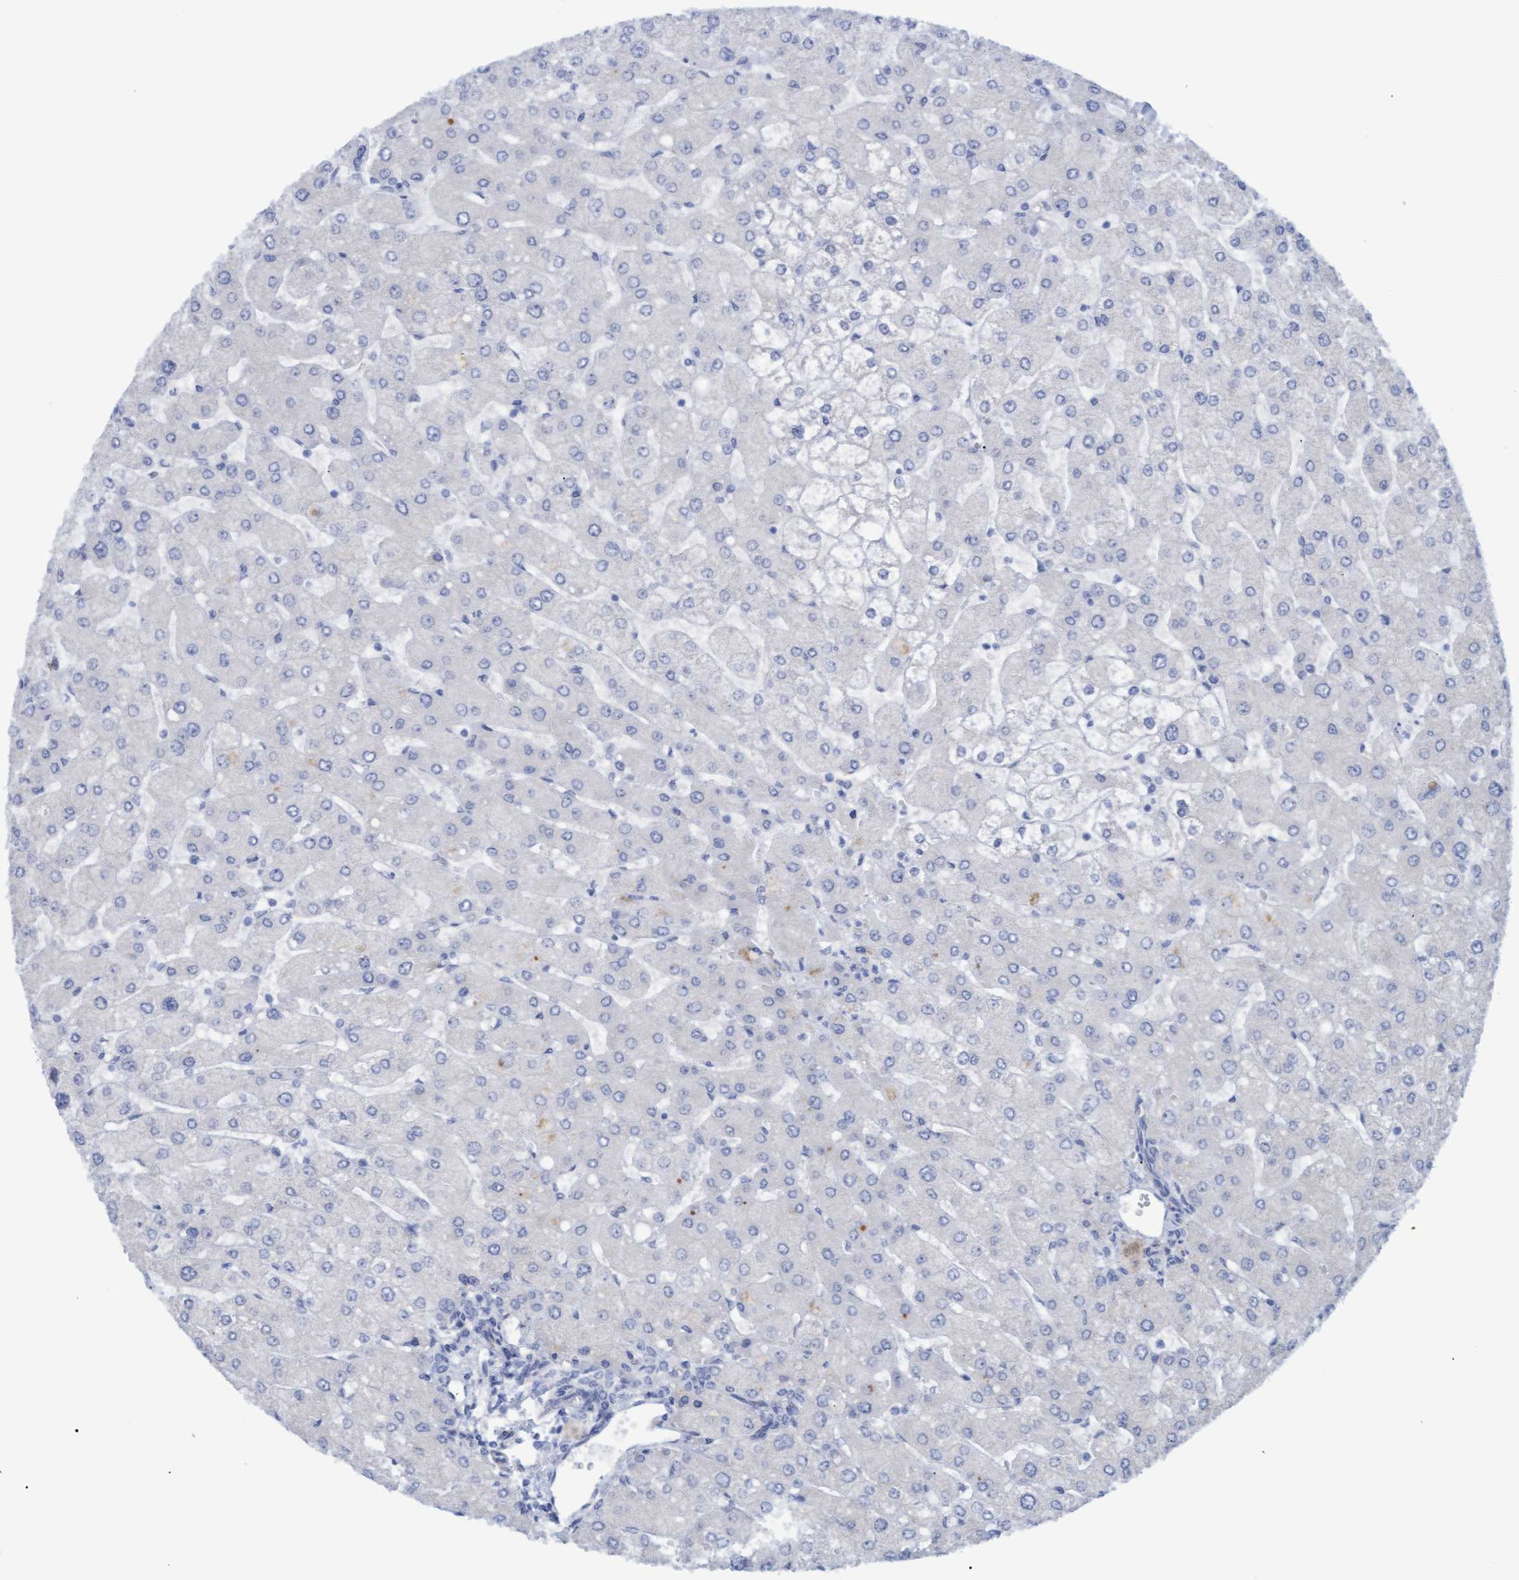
{"staining": {"intensity": "negative", "quantity": "none", "location": "none"}, "tissue": "liver", "cell_type": "Cholangiocytes", "image_type": "normal", "snomed": [{"axis": "morphology", "description": "Normal tissue, NOS"}, {"axis": "topography", "description": "Liver"}], "caption": "IHC image of unremarkable human liver stained for a protein (brown), which exhibits no positivity in cholangiocytes.", "gene": "STXBP1", "patient": {"sex": "male", "age": 55}}